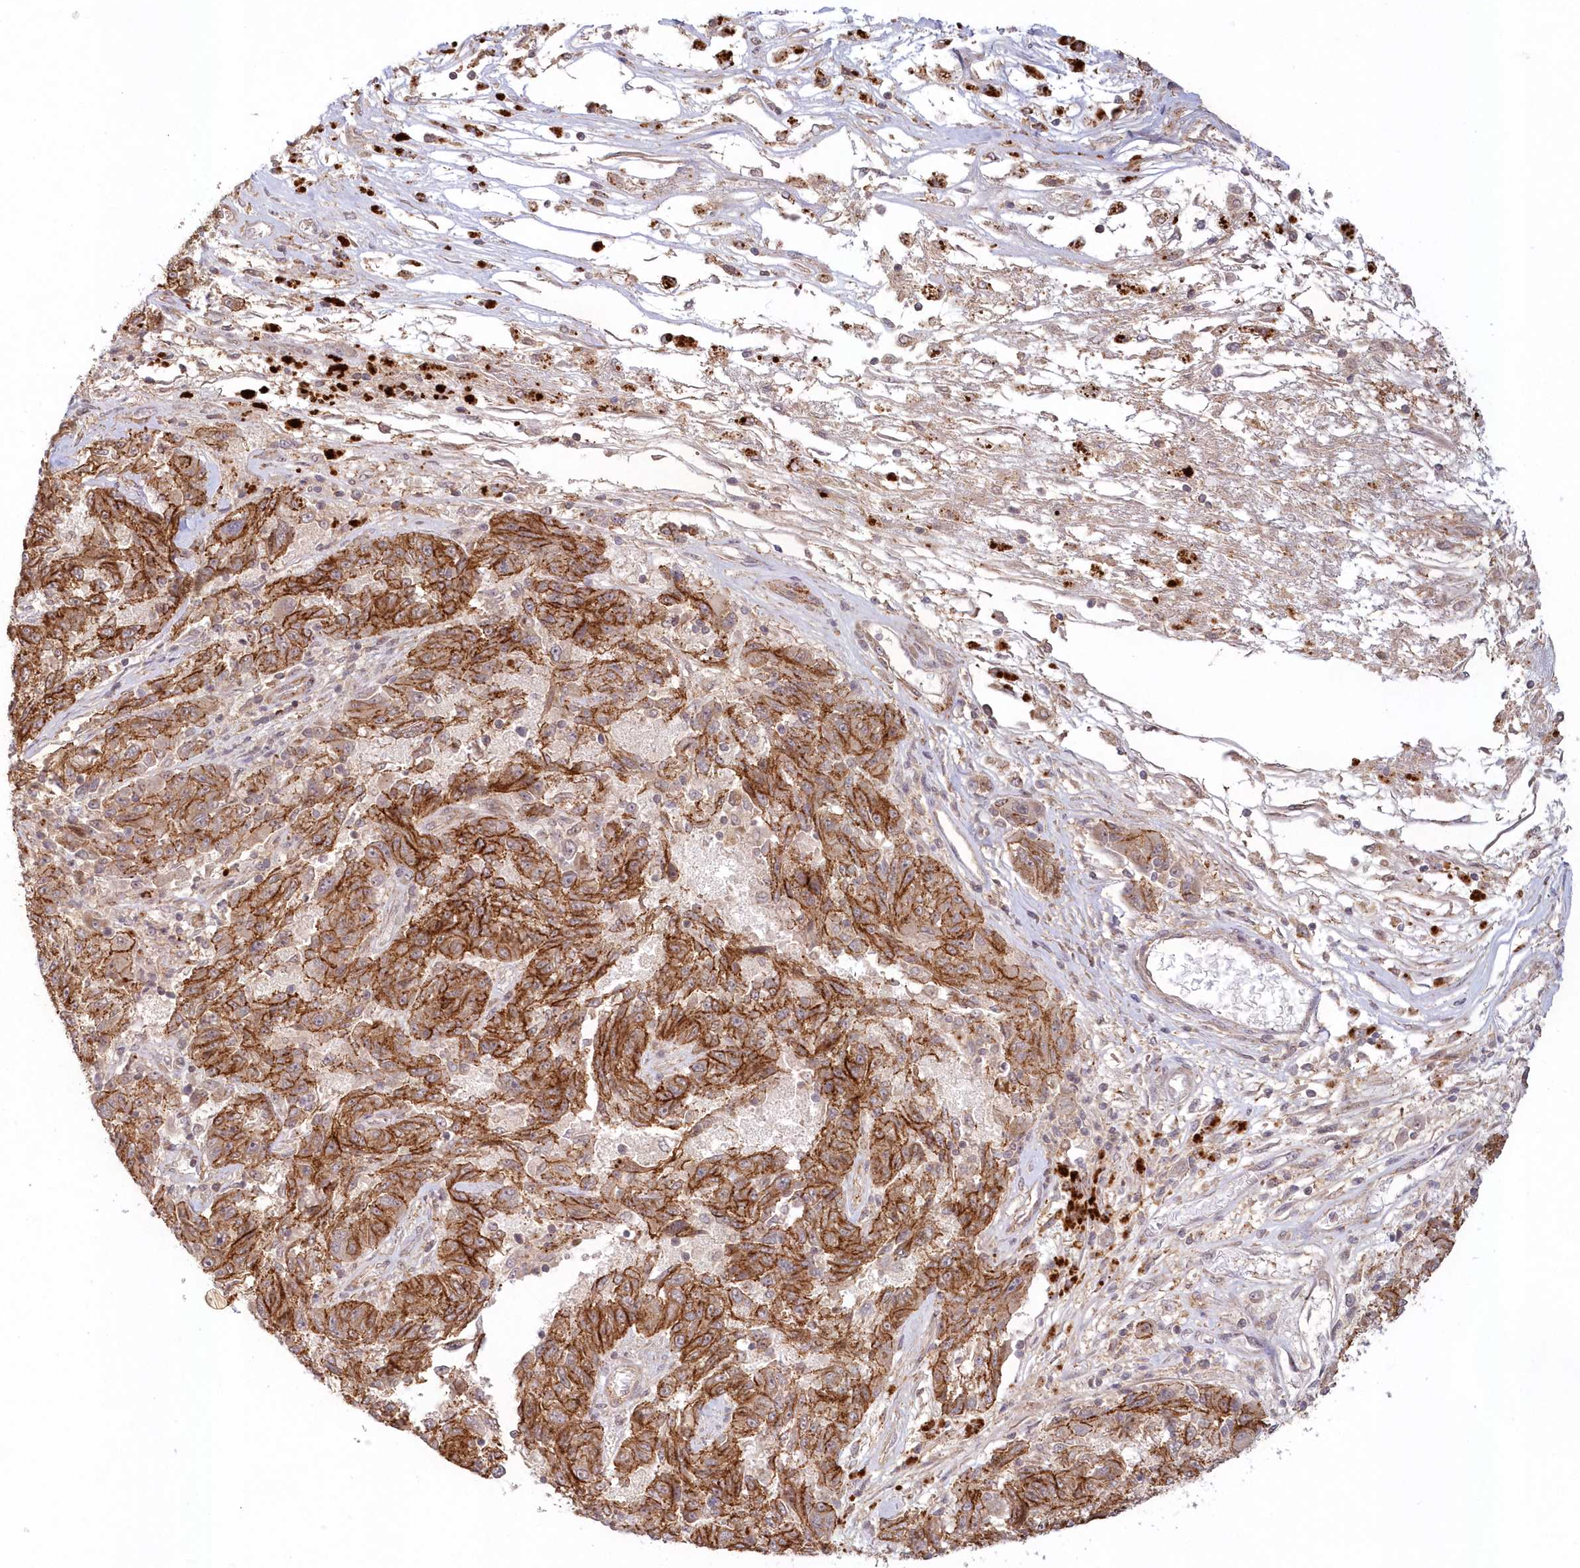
{"staining": {"intensity": "strong", "quantity": ">75%", "location": "cytoplasmic/membranous"}, "tissue": "melanoma", "cell_type": "Tumor cells", "image_type": "cancer", "snomed": [{"axis": "morphology", "description": "Malignant melanoma, NOS"}, {"axis": "topography", "description": "Skin"}], "caption": "The immunohistochemical stain shows strong cytoplasmic/membranous expression in tumor cells of malignant melanoma tissue.", "gene": "TOGARAM2", "patient": {"sex": "male", "age": 53}}